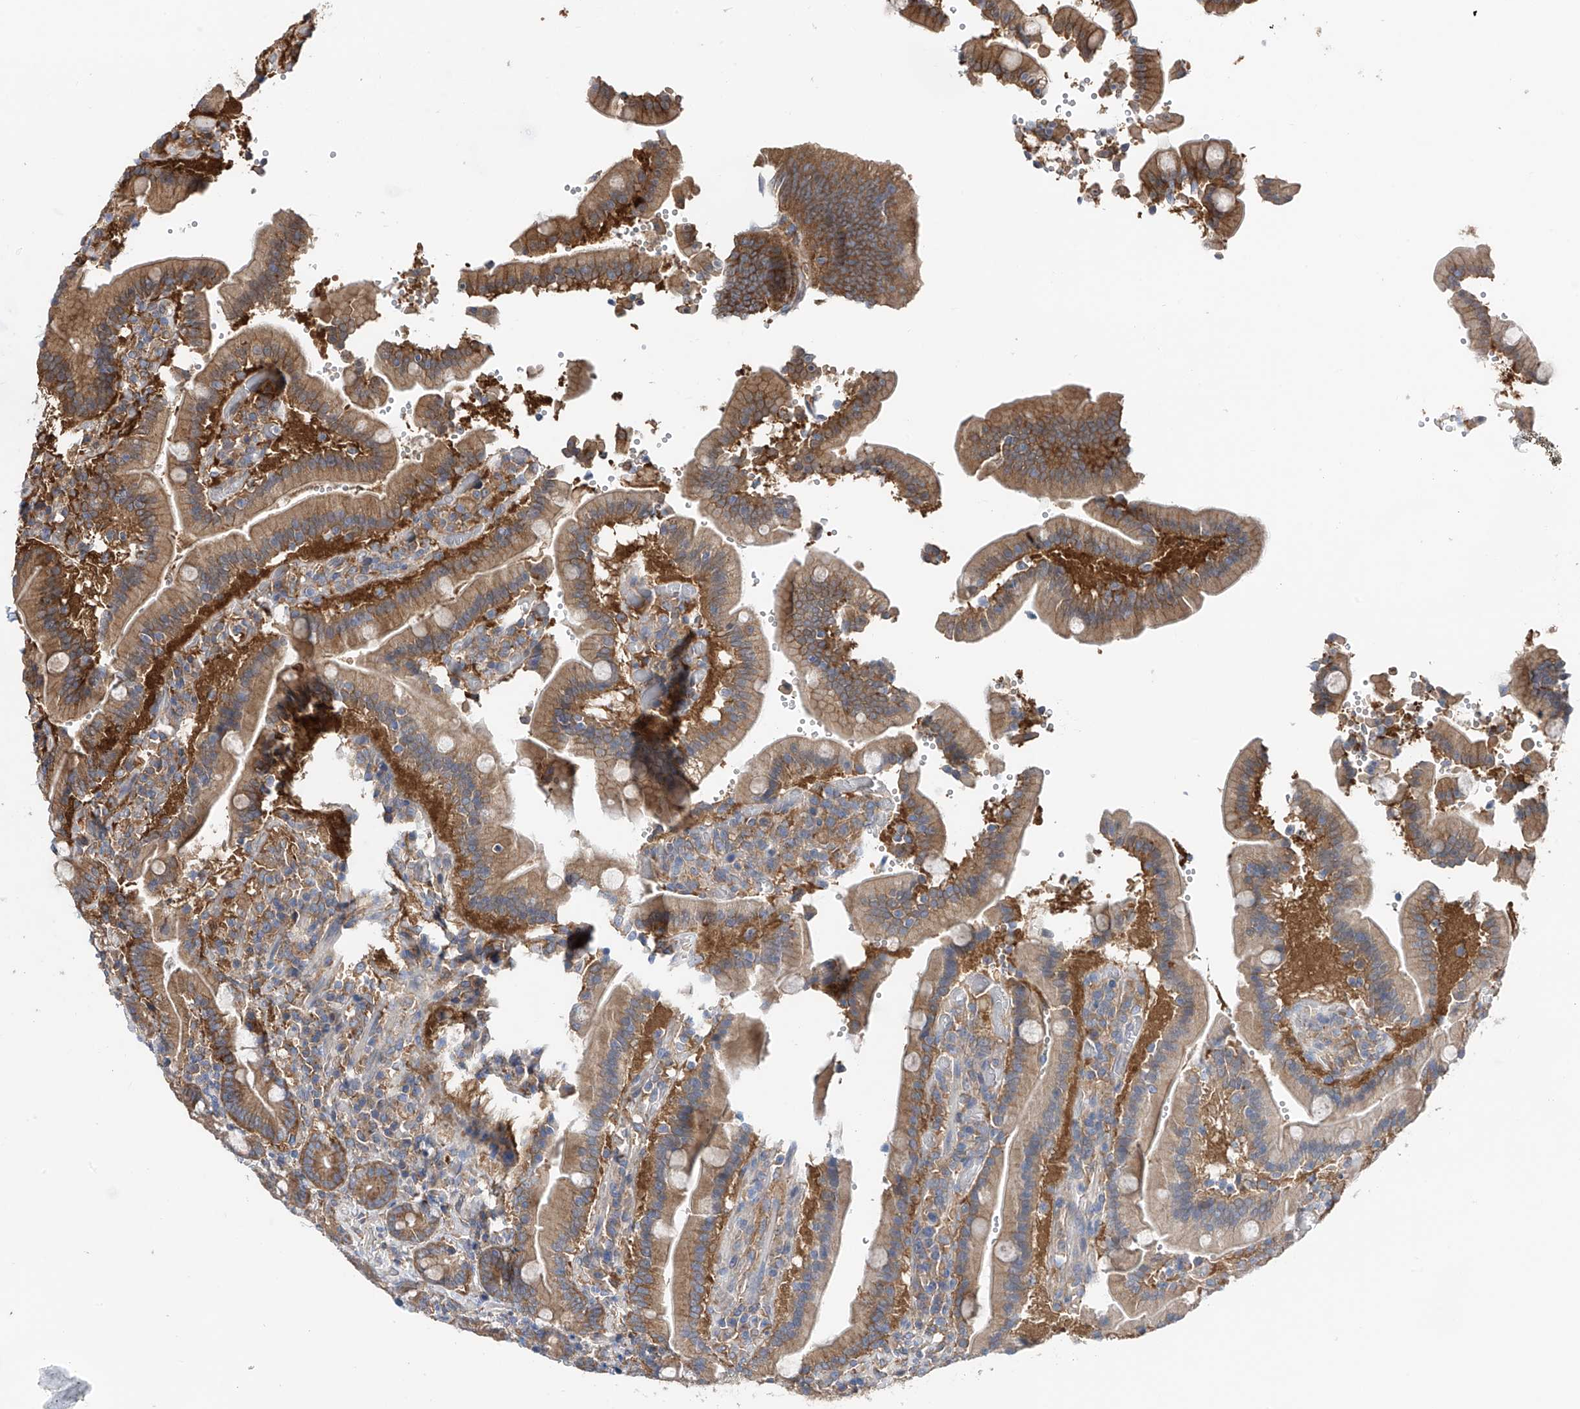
{"staining": {"intensity": "moderate", "quantity": ">75%", "location": "cytoplasmic/membranous"}, "tissue": "duodenum", "cell_type": "Glandular cells", "image_type": "normal", "snomed": [{"axis": "morphology", "description": "Normal tissue, NOS"}, {"axis": "topography", "description": "Duodenum"}], "caption": "A micrograph of duodenum stained for a protein shows moderate cytoplasmic/membranous brown staining in glandular cells. (DAB = brown stain, brightfield microscopy at high magnification).", "gene": "CHPF", "patient": {"sex": "female", "age": 62}}